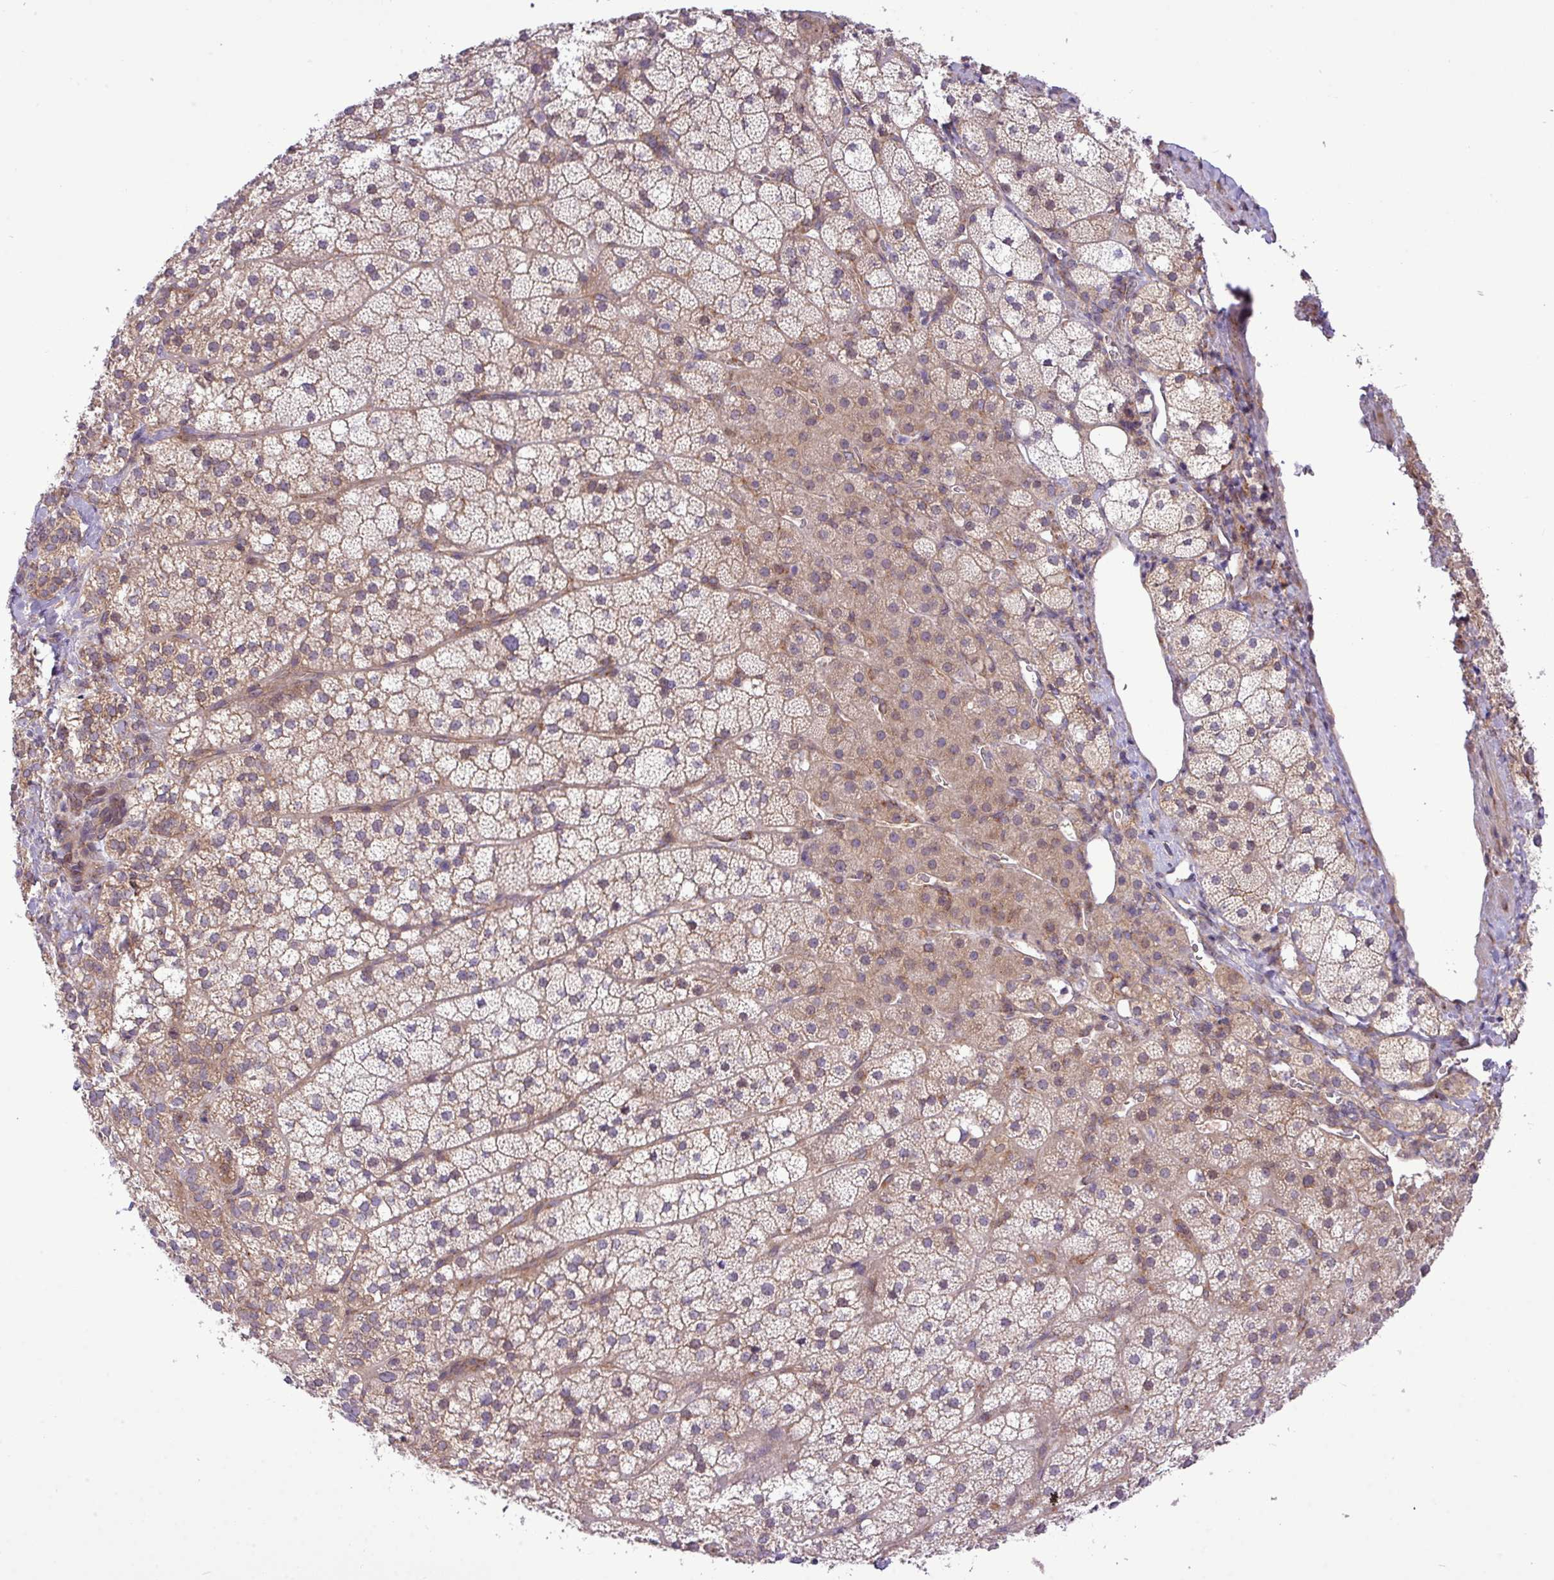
{"staining": {"intensity": "weak", "quantity": ">75%", "location": "cytoplasmic/membranous"}, "tissue": "adrenal gland", "cell_type": "Glandular cells", "image_type": "normal", "snomed": [{"axis": "morphology", "description": "Normal tissue, NOS"}, {"axis": "topography", "description": "Adrenal gland"}], "caption": "This image exhibits IHC staining of unremarkable human adrenal gland, with low weak cytoplasmic/membranous expression in approximately >75% of glandular cells.", "gene": "FAM222B", "patient": {"sex": "male", "age": 53}}